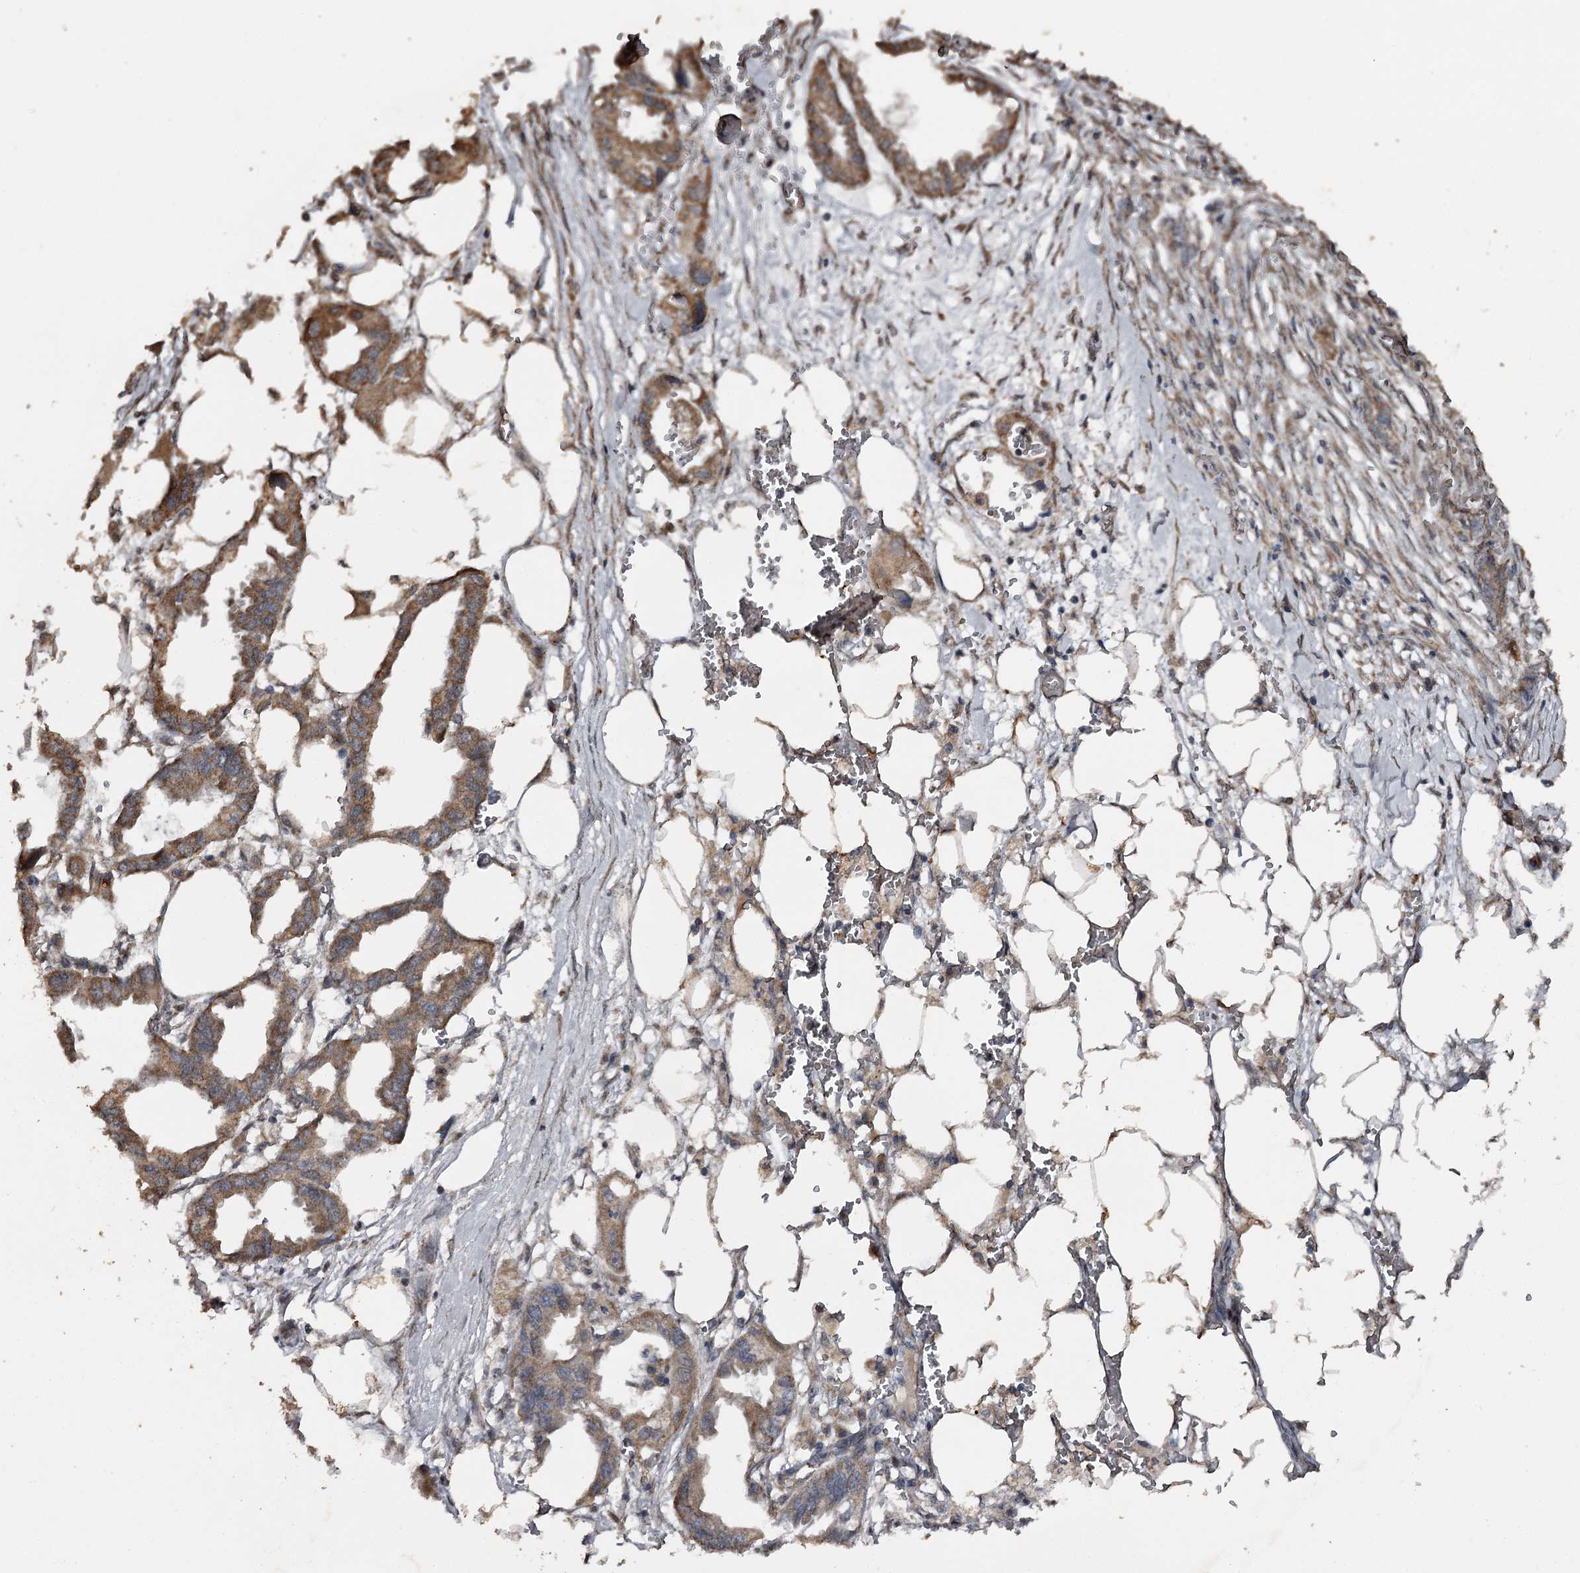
{"staining": {"intensity": "moderate", "quantity": ">75%", "location": "cytoplasmic/membranous"}, "tissue": "endometrial cancer", "cell_type": "Tumor cells", "image_type": "cancer", "snomed": [{"axis": "morphology", "description": "Adenocarcinoma, NOS"}, {"axis": "morphology", "description": "Adenocarcinoma, metastatic, NOS"}, {"axis": "topography", "description": "Adipose tissue"}, {"axis": "topography", "description": "Endometrium"}], "caption": "The photomicrograph displays staining of endometrial cancer (metastatic adenocarcinoma), revealing moderate cytoplasmic/membranous protein staining (brown color) within tumor cells.", "gene": "WIPI1", "patient": {"sex": "female", "age": 67}}